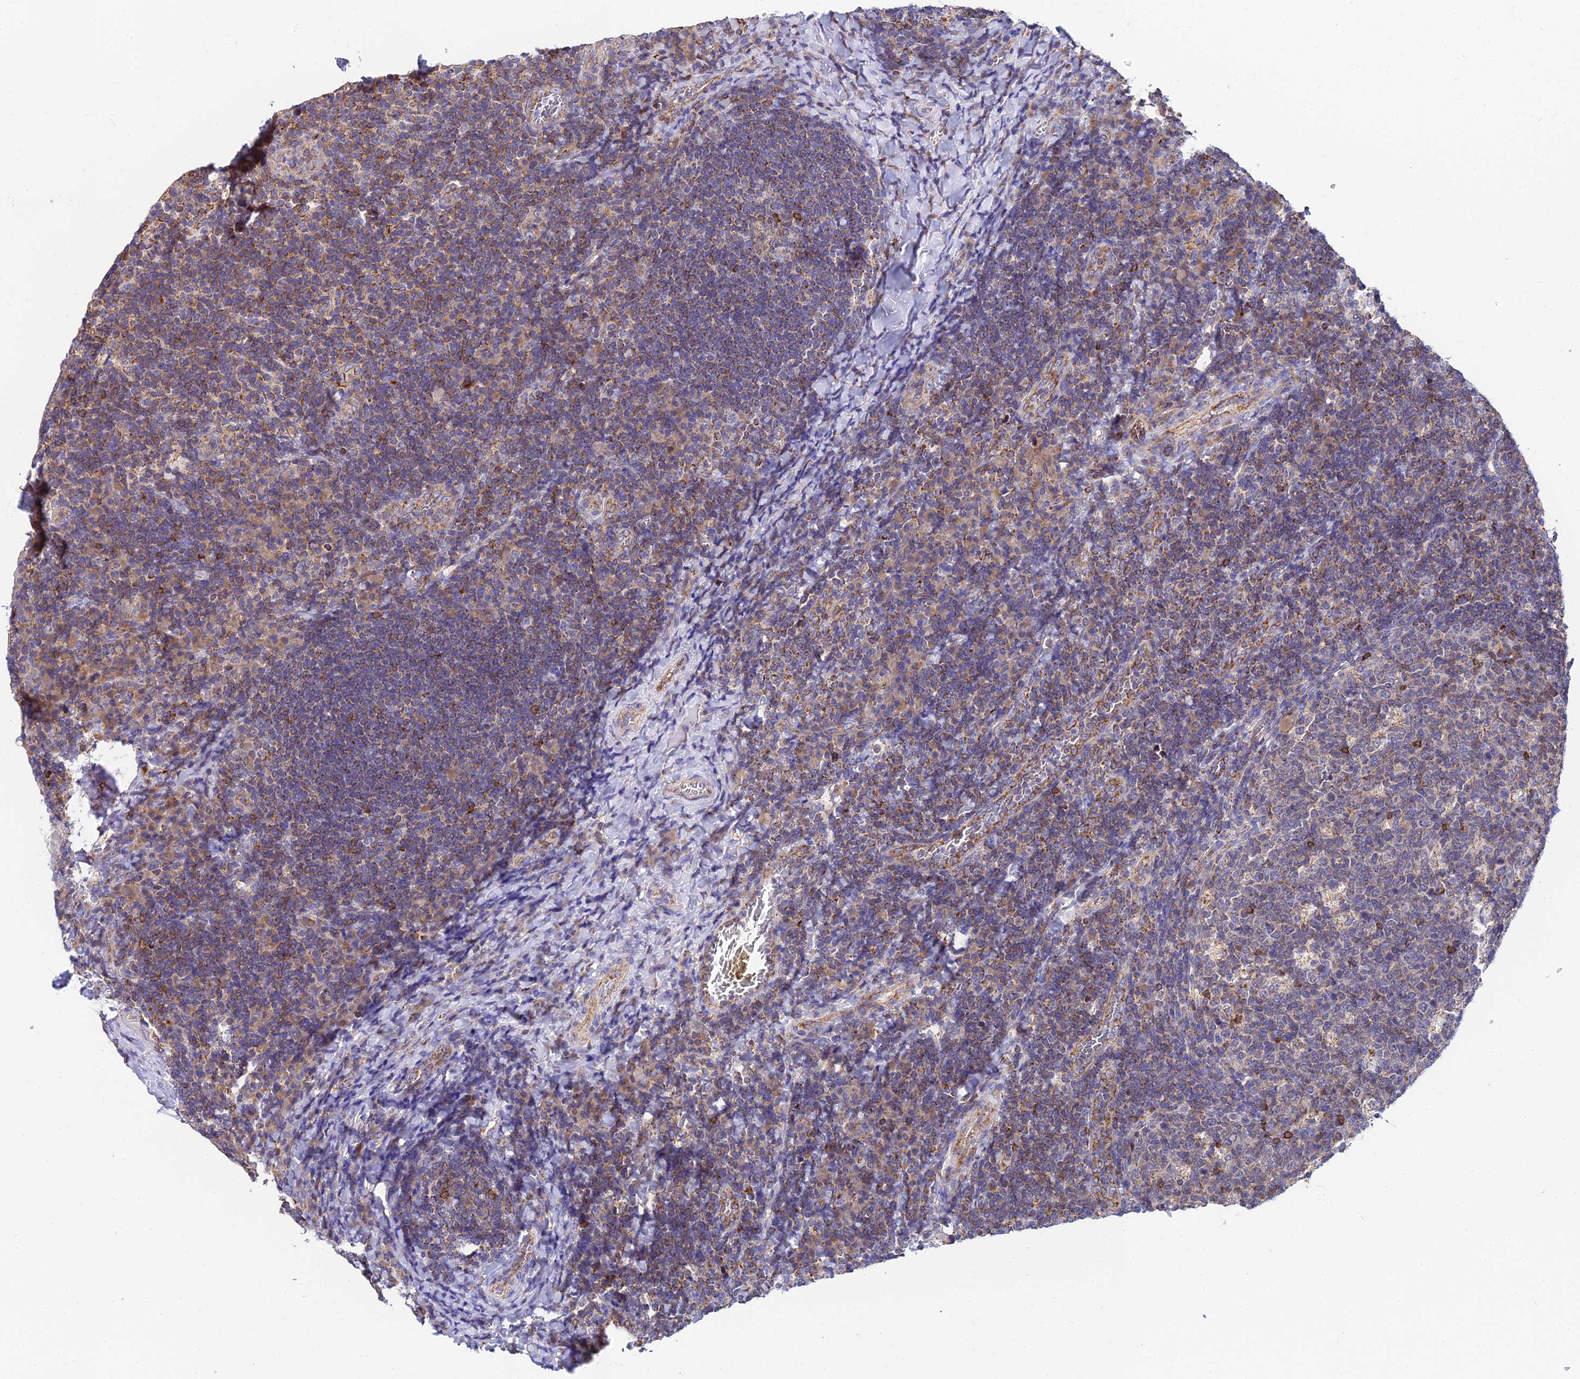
{"staining": {"intensity": "moderate", "quantity": "<25%", "location": "cytoplasmic/membranous"}, "tissue": "tonsil", "cell_type": "Germinal center cells", "image_type": "normal", "snomed": [{"axis": "morphology", "description": "Normal tissue, NOS"}, {"axis": "topography", "description": "Tonsil"}], "caption": "Immunohistochemistry (DAB) staining of normal tonsil demonstrates moderate cytoplasmic/membranous protein expression in approximately <25% of germinal center cells.", "gene": "NIPSNAP3A", "patient": {"sex": "male", "age": 17}}